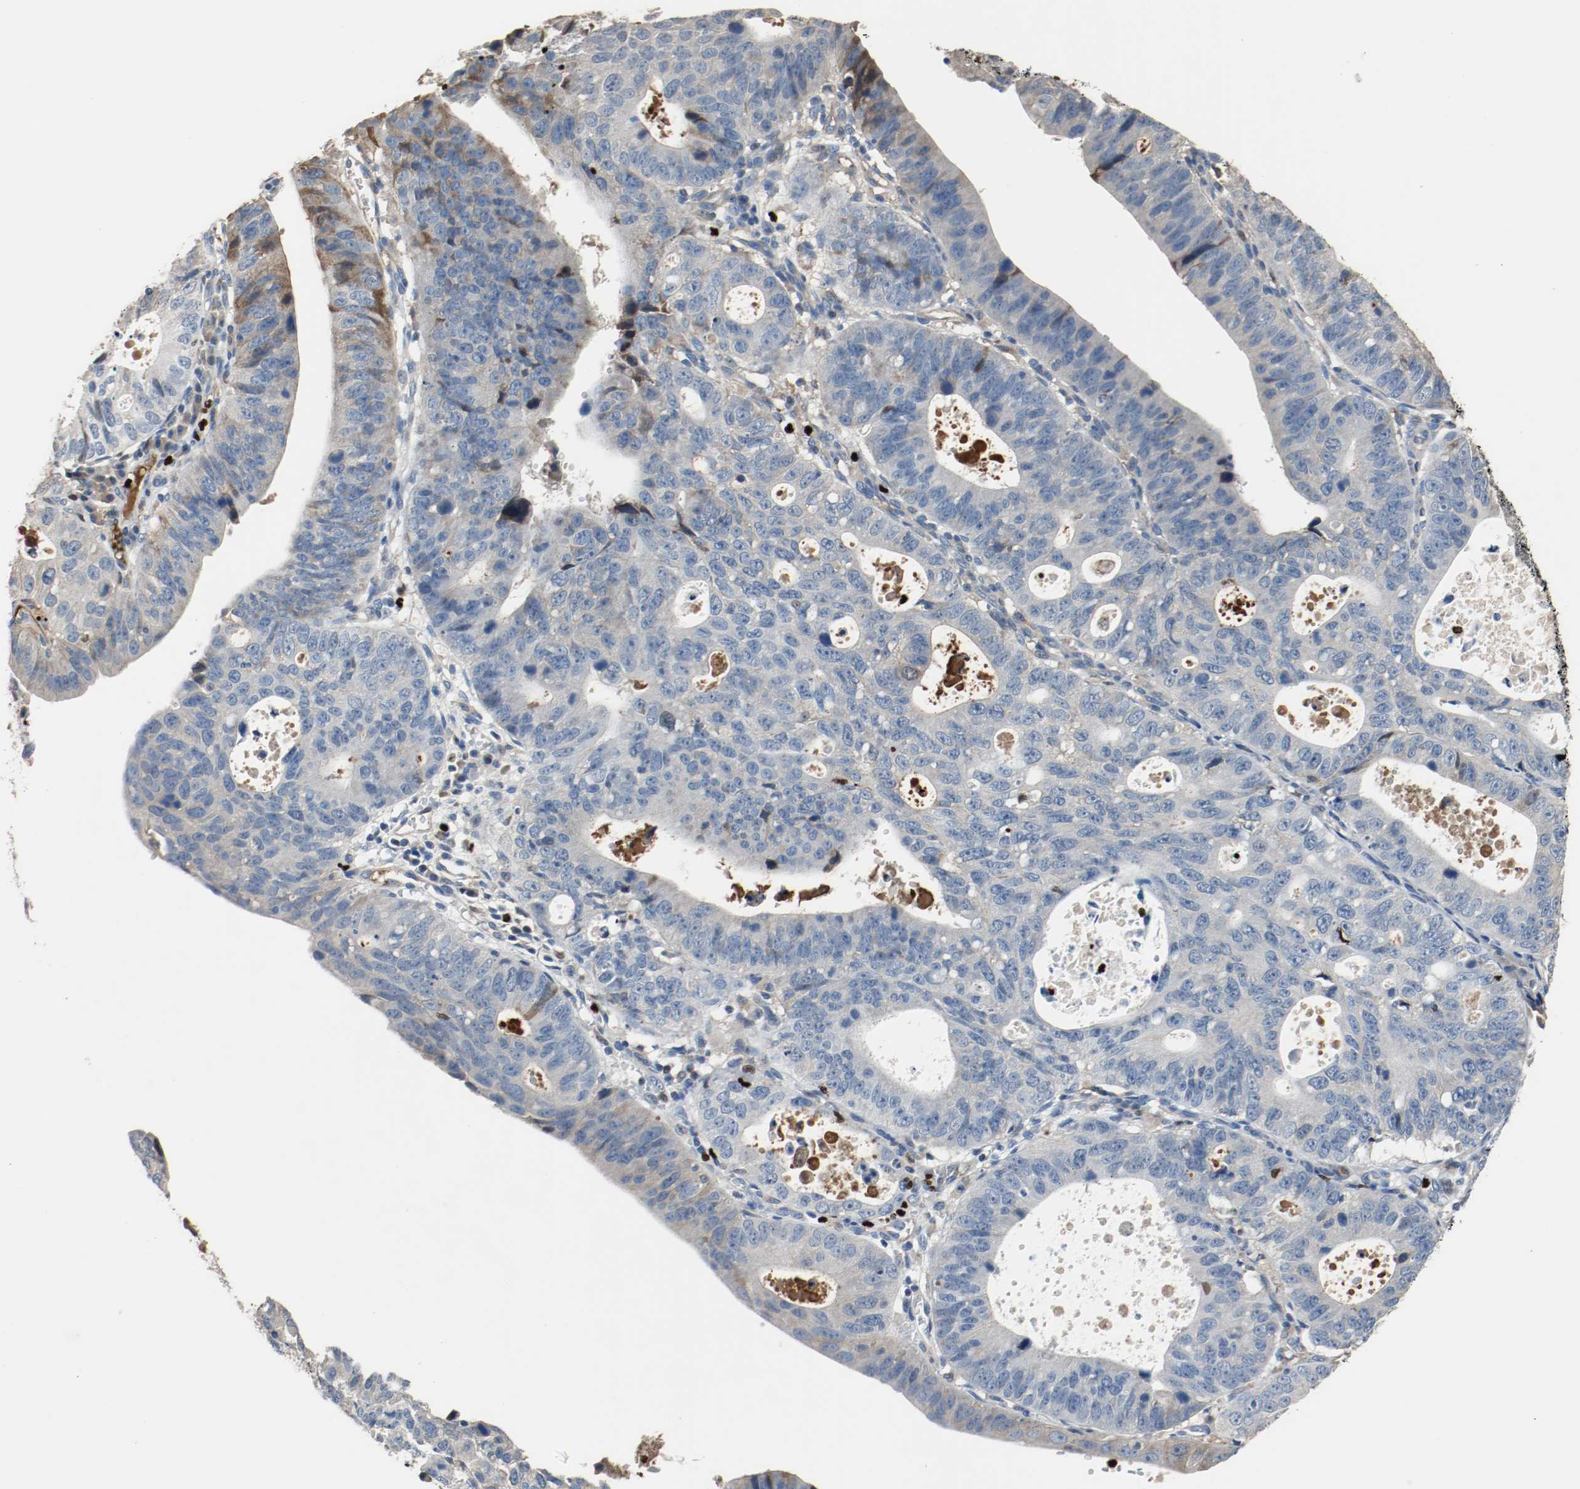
{"staining": {"intensity": "negative", "quantity": "none", "location": "none"}, "tissue": "stomach cancer", "cell_type": "Tumor cells", "image_type": "cancer", "snomed": [{"axis": "morphology", "description": "Adenocarcinoma, NOS"}, {"axis": "topography", "description": "Stomach"}], "caption": "Tumor cells are negative for brown protein staining in stomach cancer (adenocarcinoma).", "gene": "BLK", "patient": {"sex": "male", "age": 59}}